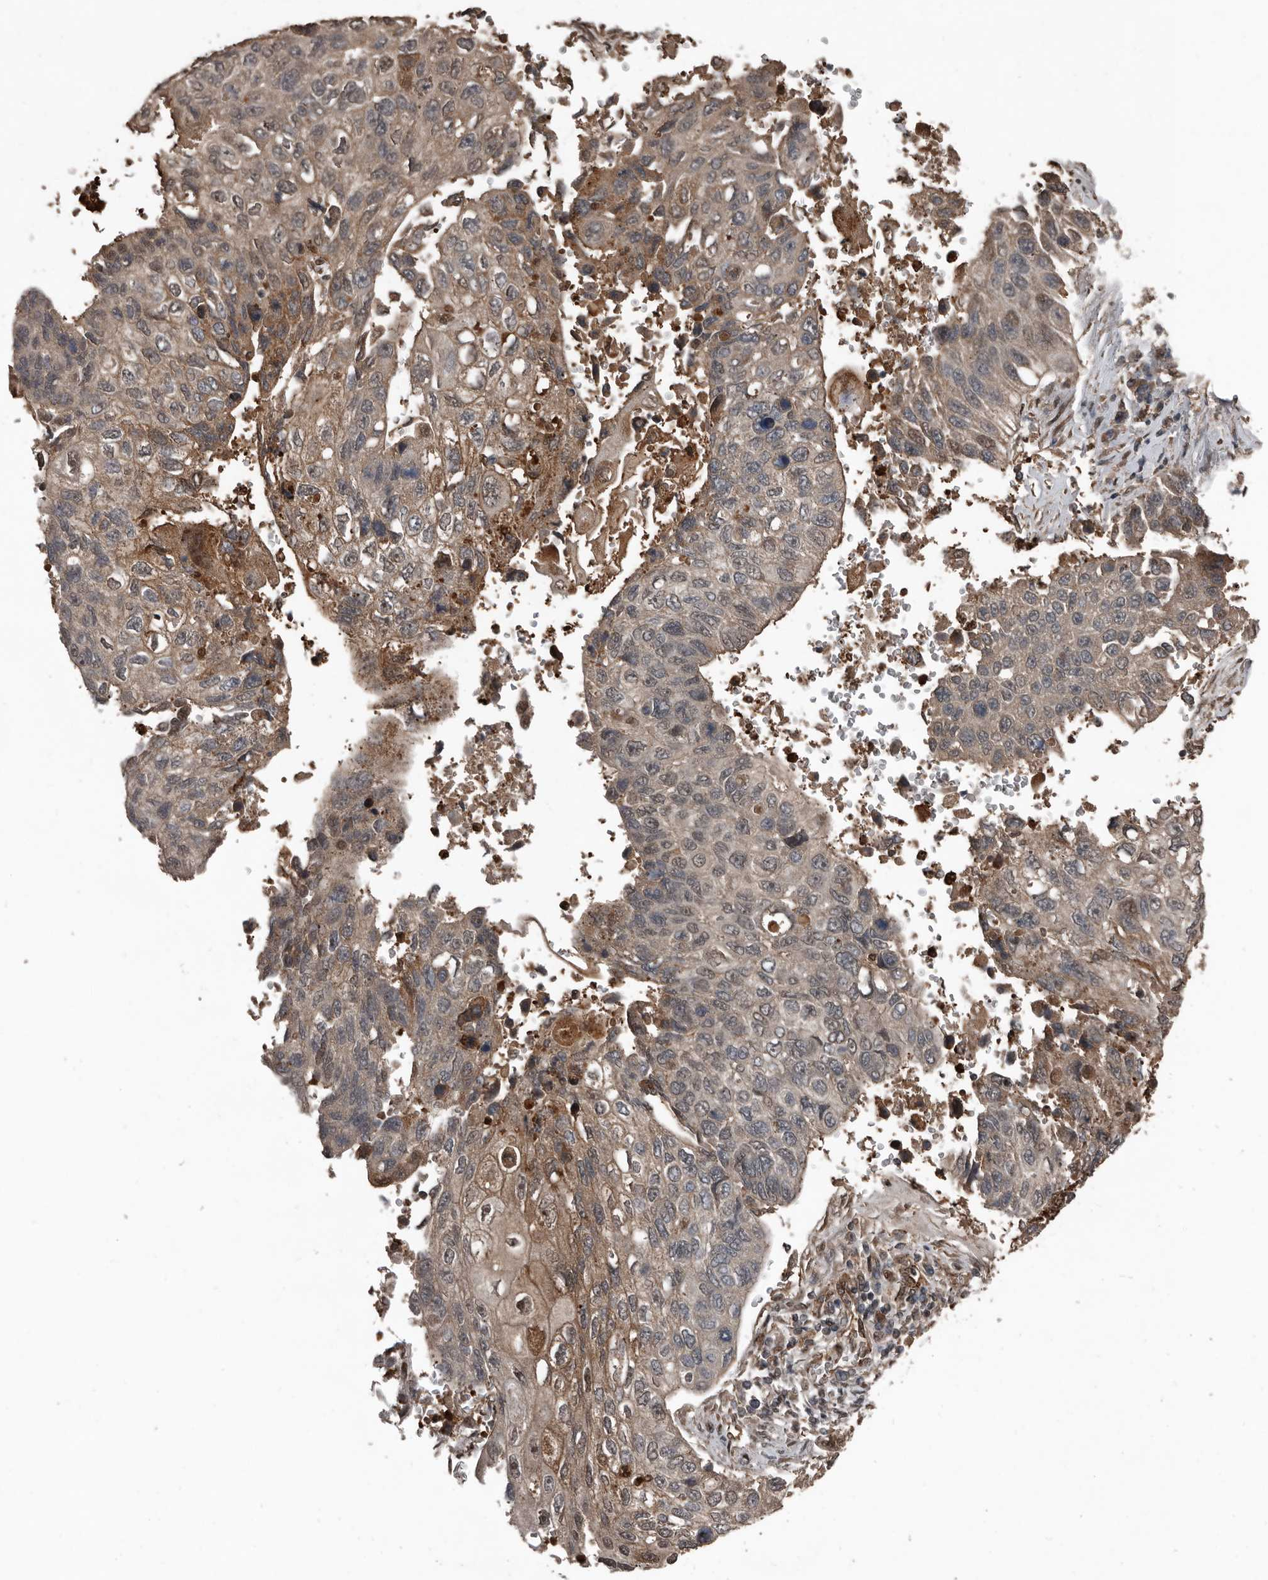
{"staining": {"intensity": "moderate", "quantity": "<25%", "location": "cytoplasmic/membranous,nuclear"}, "tissue": "lung cancer", "cell_type": "Tumor cells", "image_type": "cancer", "snomed": [{"axis": "morphology", "description": "Squamous cell carcinoma, NOS"}, {"axis": "topography", "description": "Lung"}], "caption": "A high-resolution photomicrograph shows IHC staining of lung cancer, which shows moderate cytoplasmic/membranous and nuclear expression in about <25% of tumor cells.", "gene": "FSBP", "patient": {"sex": "male", "age": 61}}